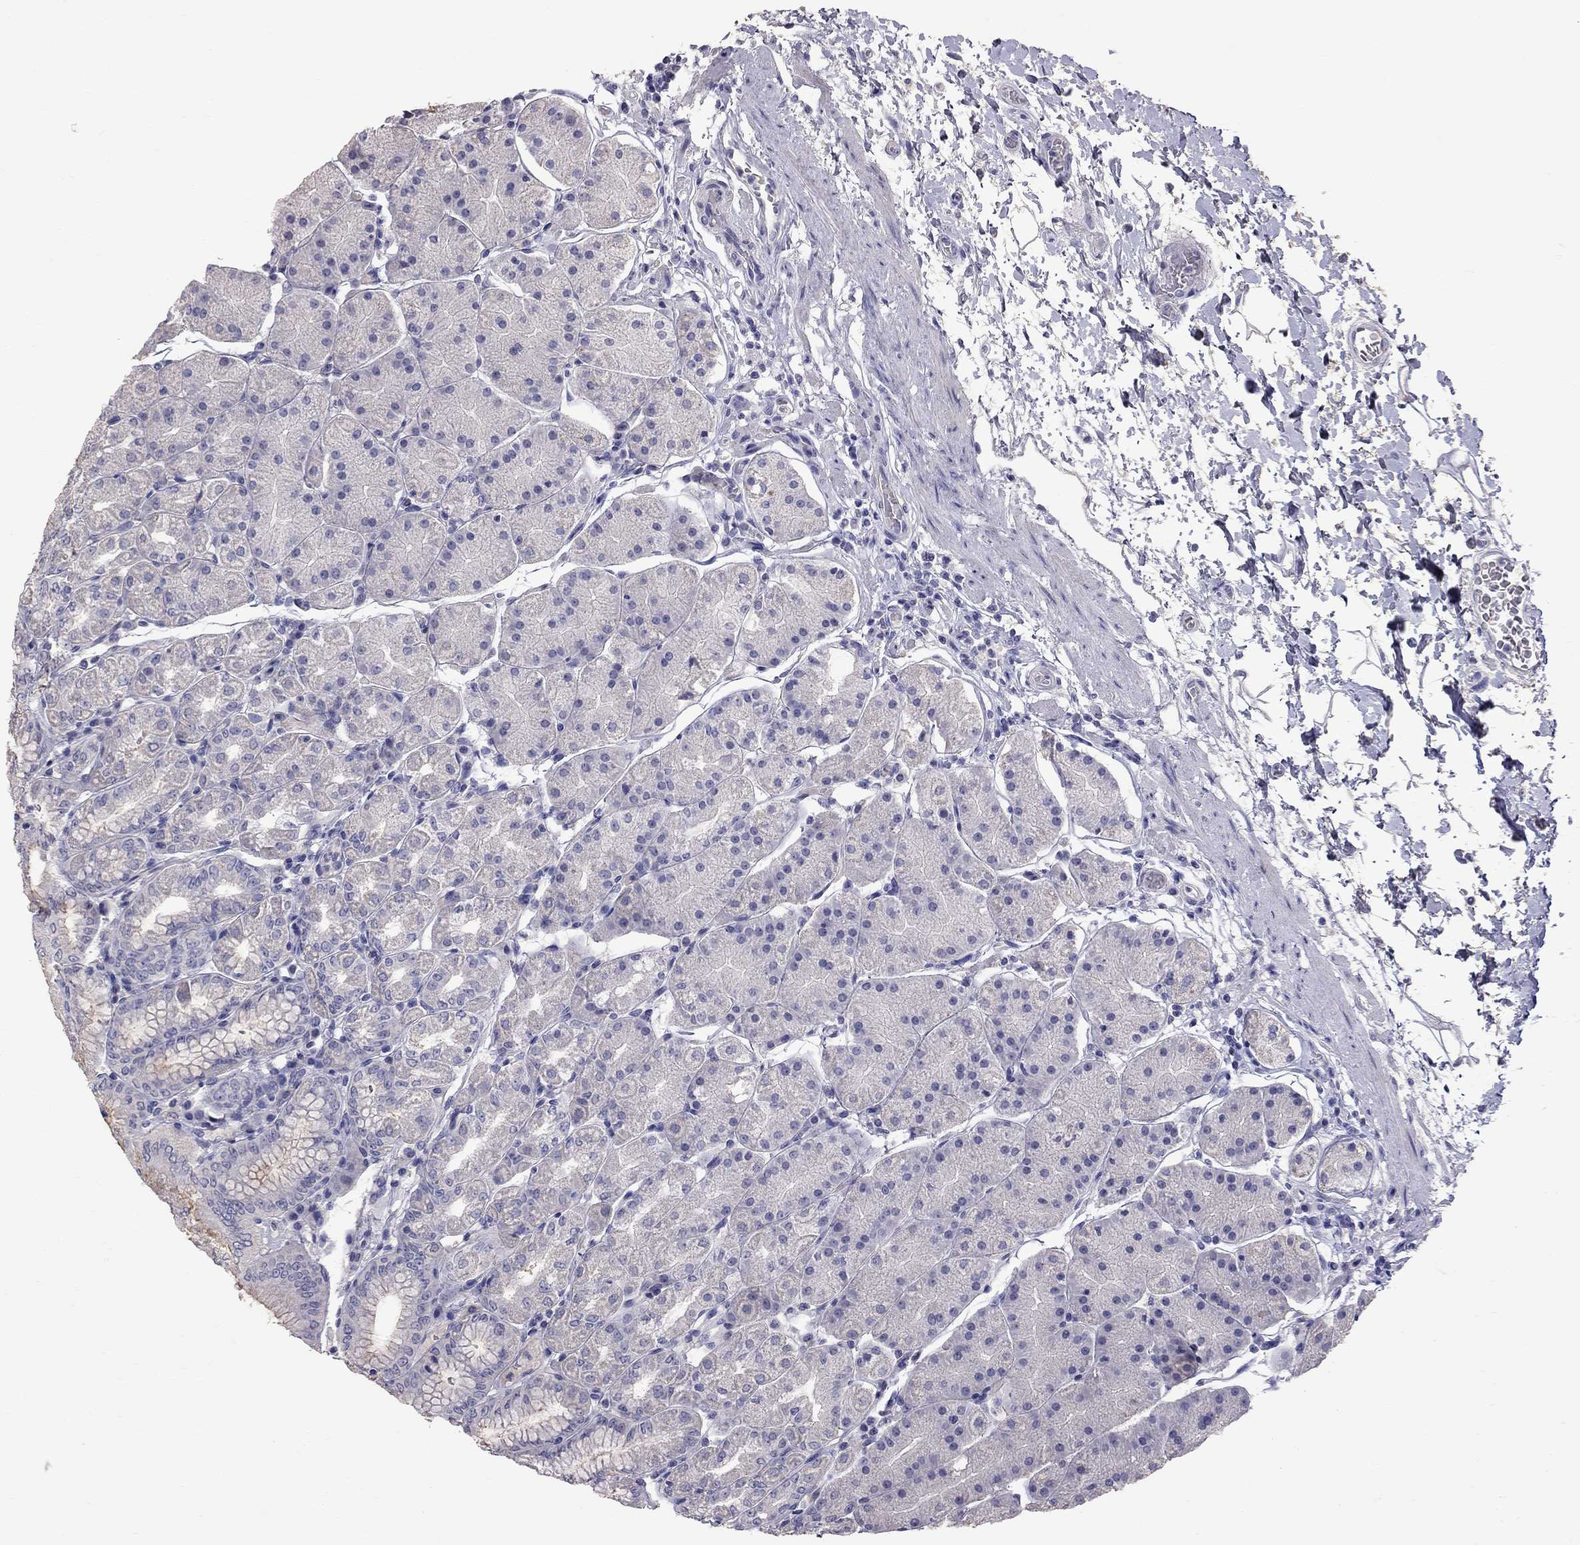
{"staining": {"intensity": "negative", "quantity": "none", "location": "none"}, "tissue": "stomach", "cell_type": "Glandular cells", "image_type": "normal", "snomed": [{"axis": "morphology", "description": "Normal tissue, NOS"}, {"axis": "topography", "description": "Stomach"}], "caption": "The micrograph shows no significant expression in glandular cells of stomach. (DAB IHC visualized using brightfield microscopy, high magnification).", "gene": "CFAP91", "patient": {"sex": "male", "age": 54}}